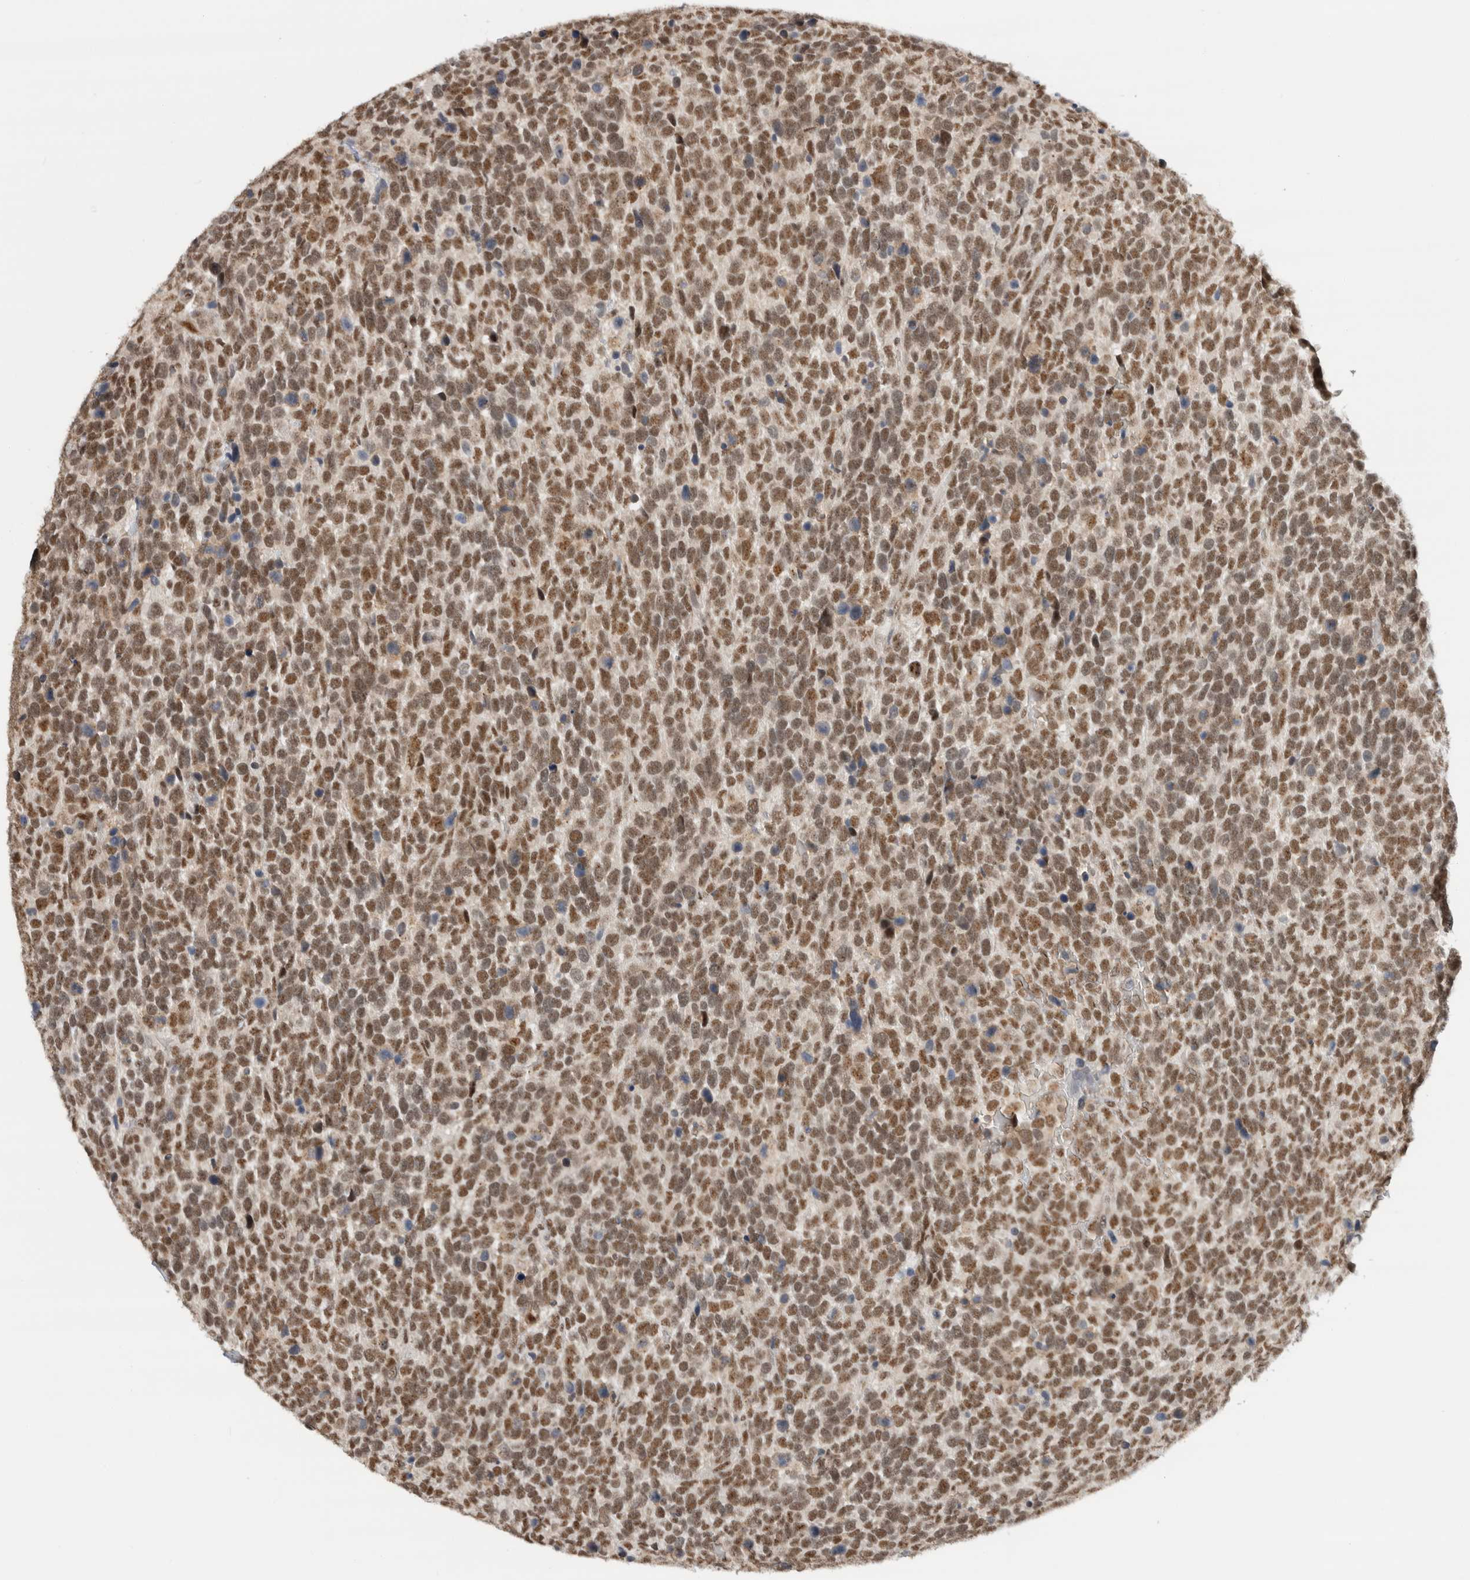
{"staining": {"intensity": "moderate", "quantity": ">75%", "location": "nuclear"}, "tissue": "urothelial cancer", "cell_type": "Tumor cells", "image_type": "cancer", "snomed": [{"axis": "morphology", "description": "Urothelial carcinoma, High grade"}, {"axis": "topography", "description": "Urinary bladder"}], "caption": "This is a histology image of IHC staining of urothelial carcinoma (high-grade), which shows moderate staining in the nuclear of tumor cells.", "gene": "NCAPG2", "patient": {"sex": "female", "age": 82}}